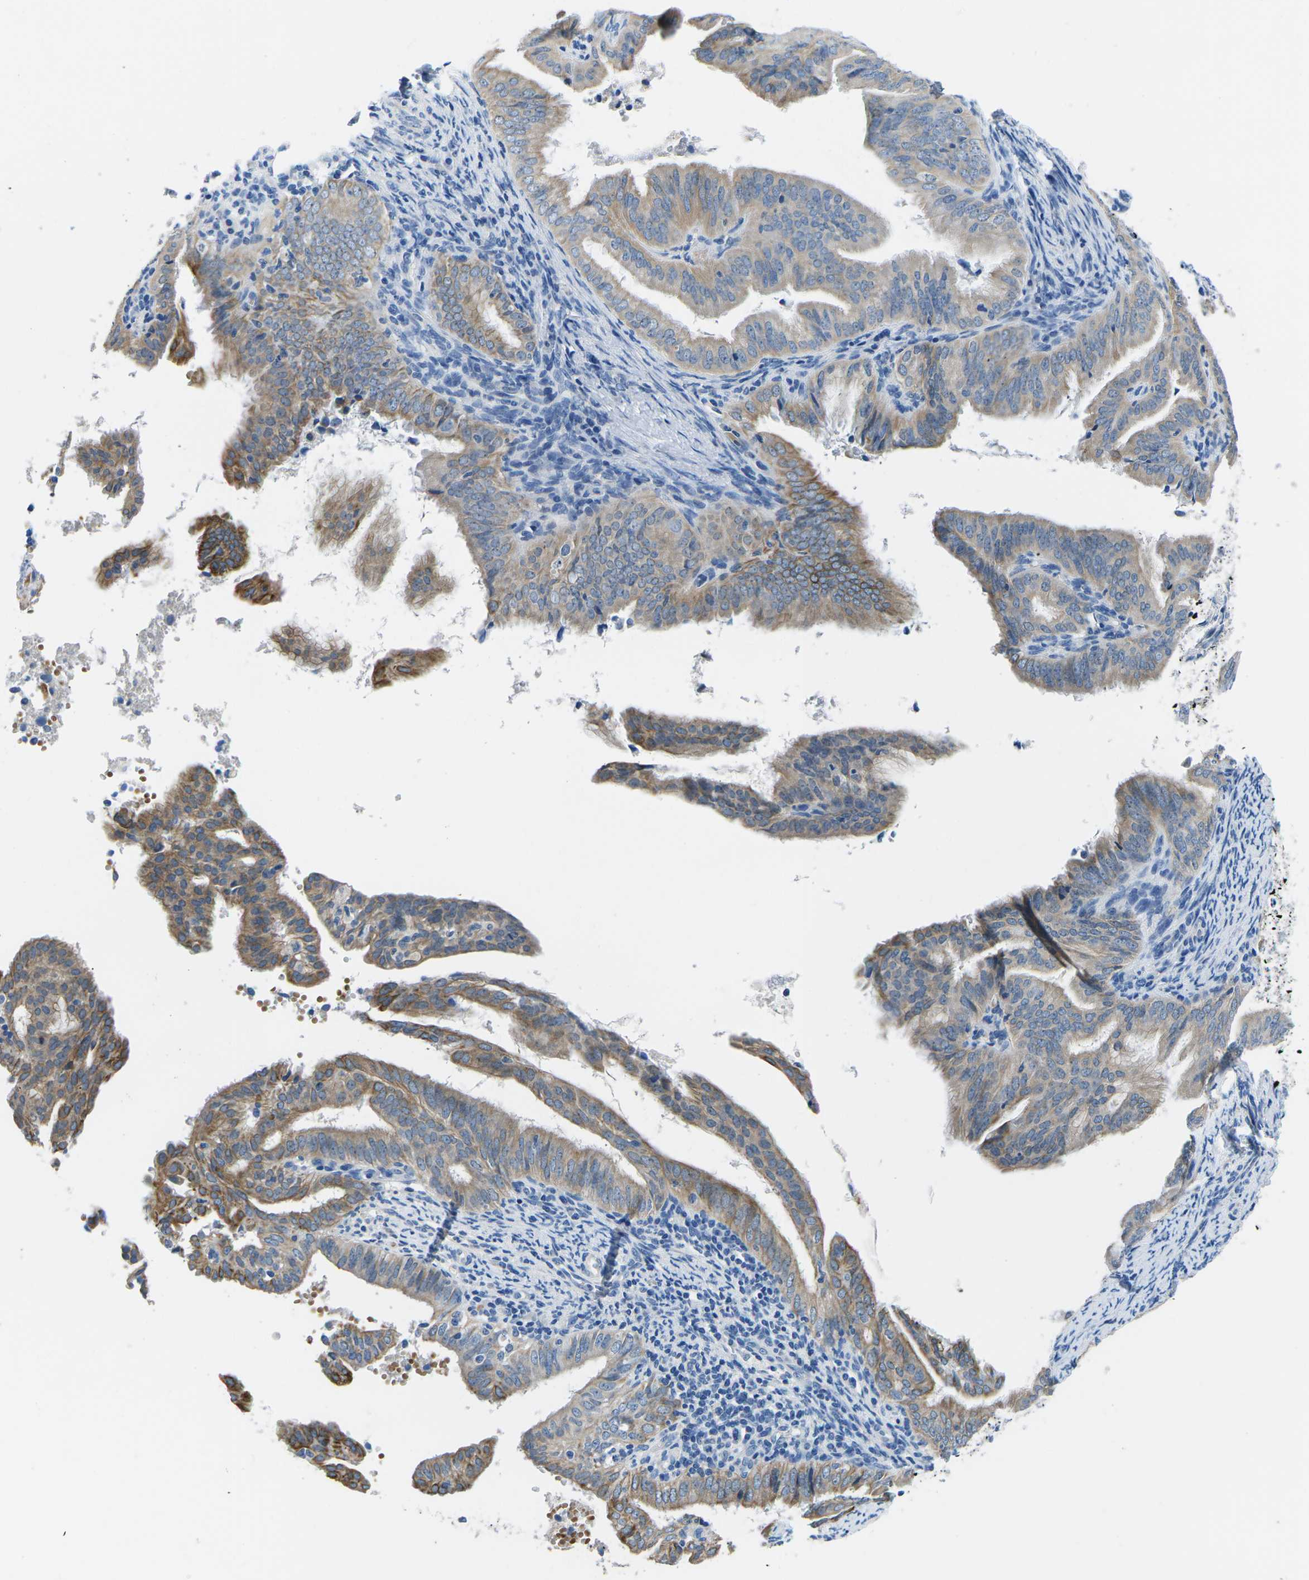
{"staining": {"intensity": "moderate", "quantity": "25%-75%", "location": "cytoplasmic/membranous"}, "tissue": "endometrial cancer", "cell_type": "Tumor cells", "image_type": "cancer", "snomed": [{"axis": "morphology", "description": "Adenocarcinoma, NOS"}, {"axis": "topography", "description": "Endometrium"}], "caption": "The histopathology image displays a brown stain indicating the presence of a protein in the cytoplasmic/membranous of tumor cells in endometrial adenocarcinoma.", "gene": "TM6SF1", "patient": {"sex": "female", "age": 58}}